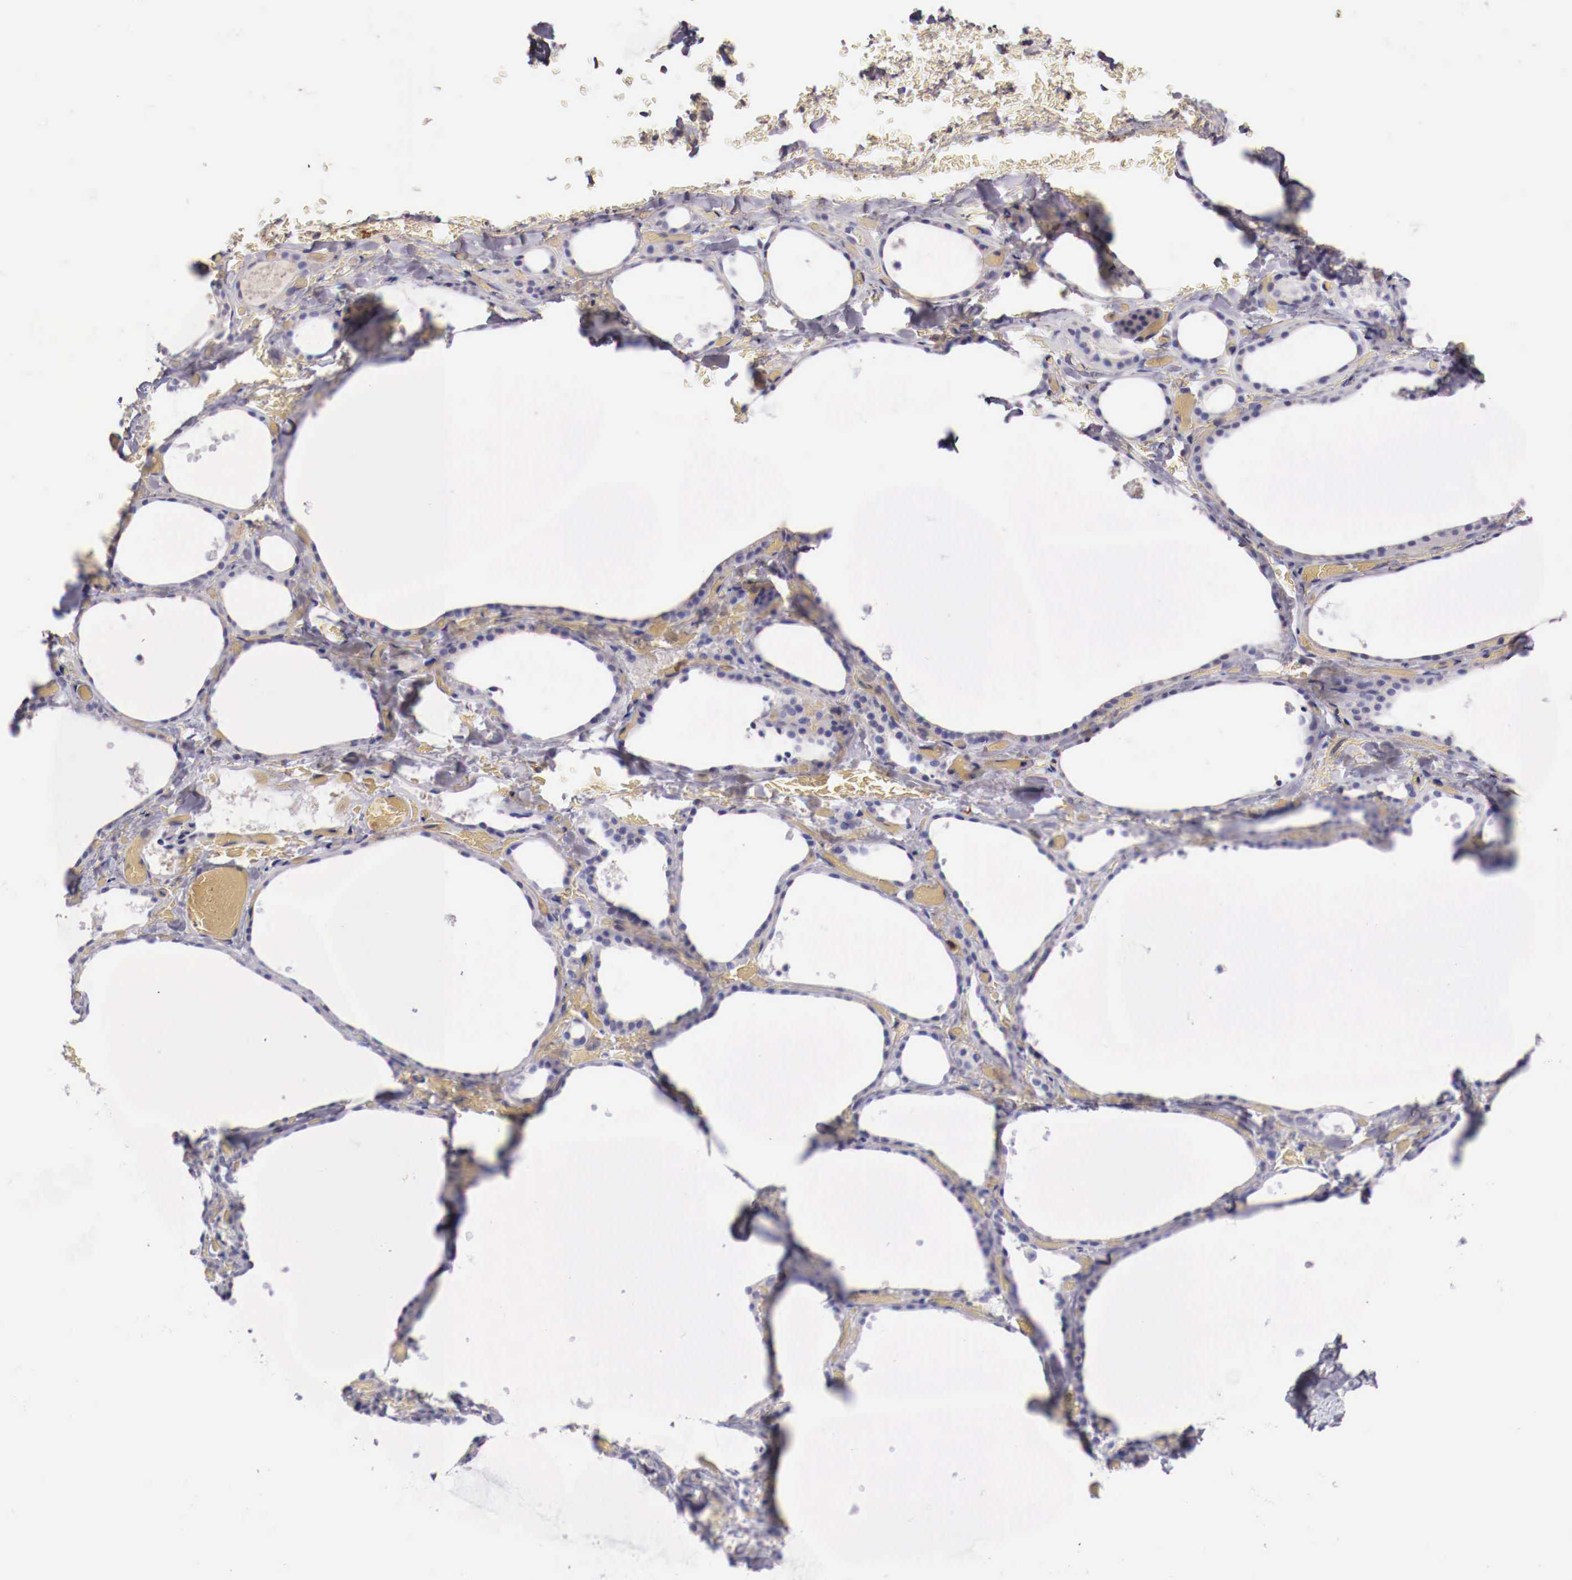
{"staining": {"intensity": "negative", "quantity": "none", "location": "none"}, "tissue": "thyroid gland", "cell_type": "Glandular cells", "image_type": "normal", "snomed": [{"axis": "morphology", "description": "Normal tissue, NOS"}, {"axis": "topography", "description": "Thyroid gland"}], "caption": "DAB (3,3'-diaminobenzidine) immunohistochemical staining of benign human thyroid gland shows no significant staining in glandular cells.", "gene": "PITPNA", "patient": {"sex": "male", "age": 34}}